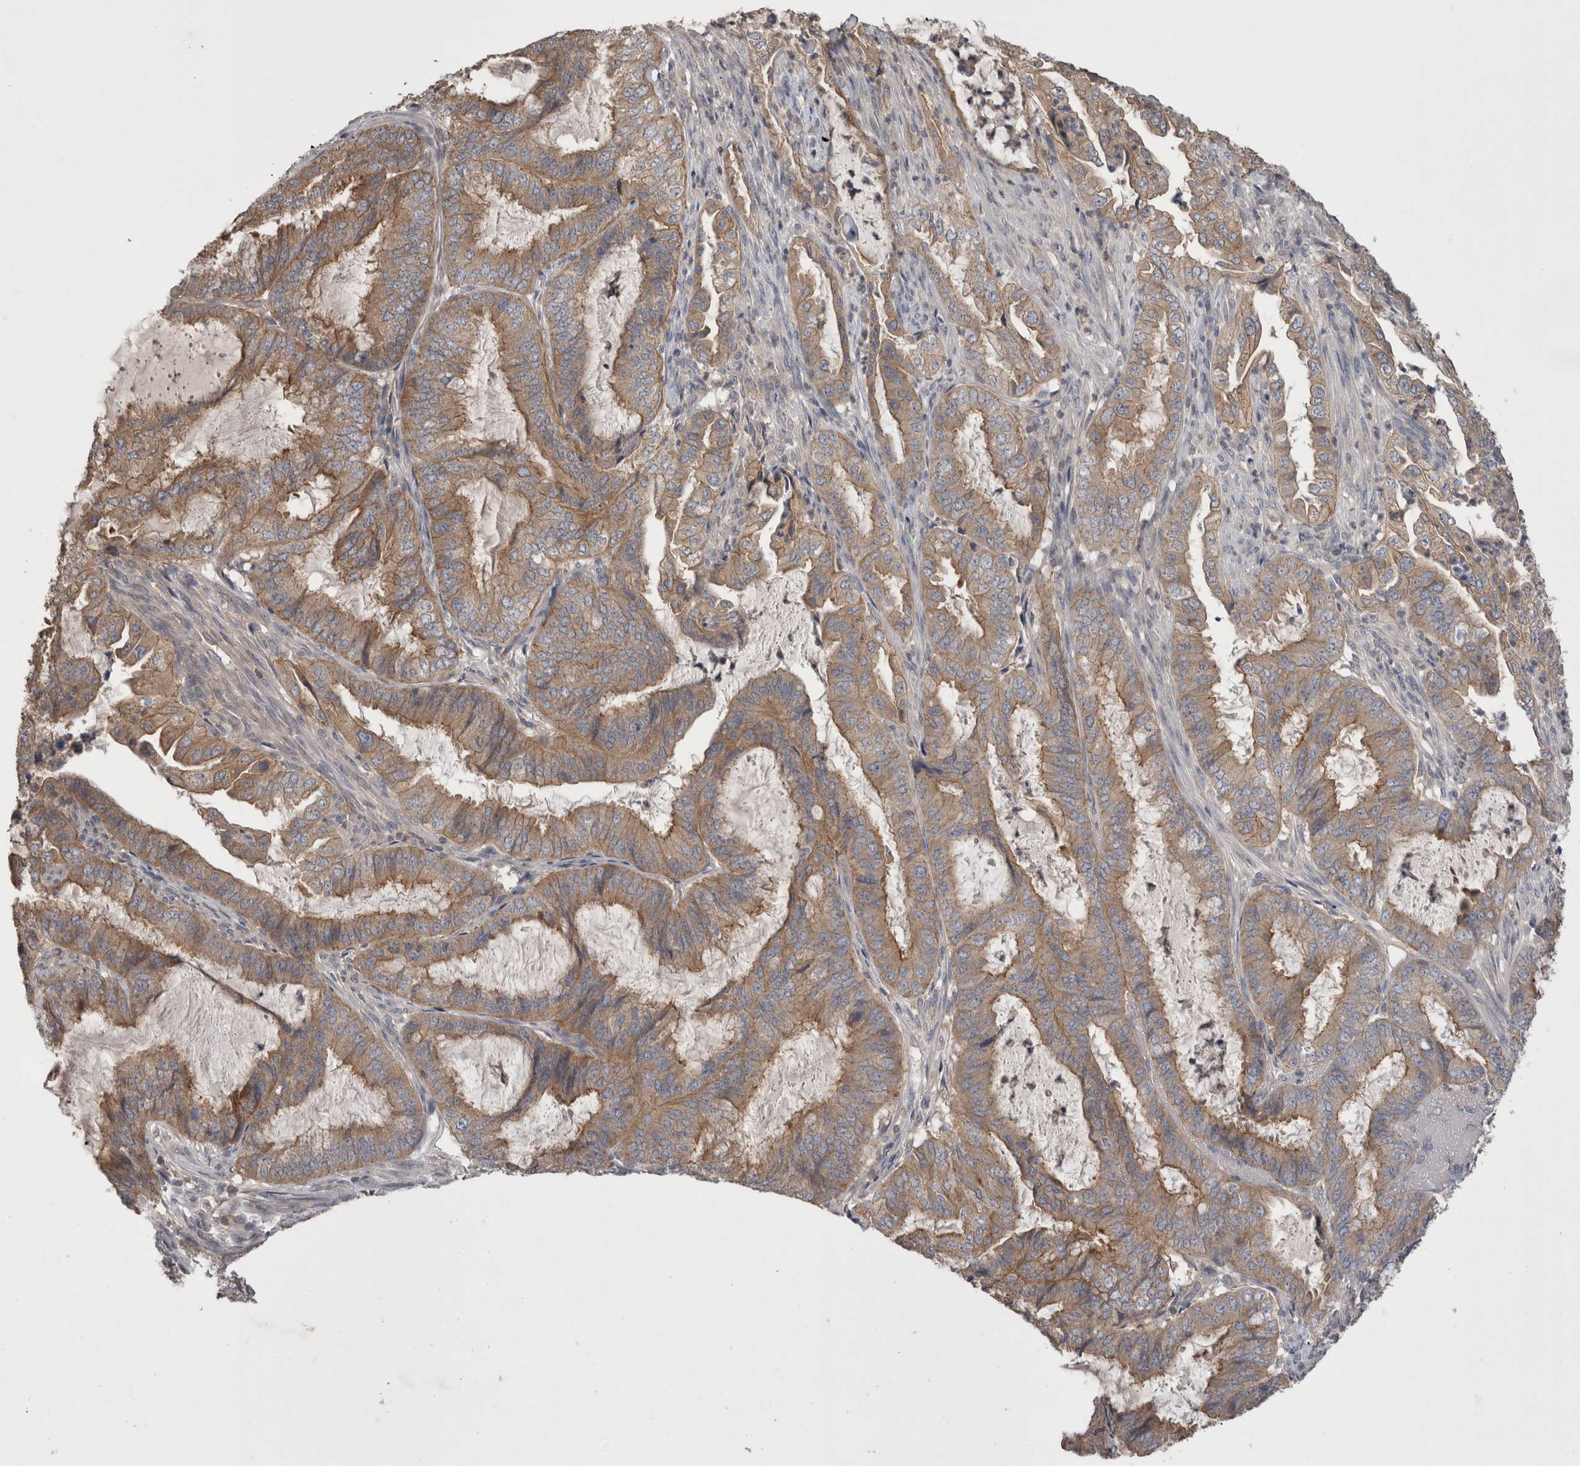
{"staining": {"intensity": "moderate", "quantity": ">75%", "location": "cytoplasmic/membranous"}, "tissue": "endometrial cancer", "cell_type": "Tumor cells", "image_type": "cancer", "snomed": [{"axis": "morphology", "description": "Adenocarcinoma, NOS"}, {"axis": "topography", "description": "Endometrium"}], "caption": "Immunohistochemistry (DAB) staining of endometrial adenocarcinoma shows moderate cytoplasmic/membranous protein positivity in about >75% of tumor cells.", "gene": "OTOR", "patient": {"sex": "female", "age": 49}}